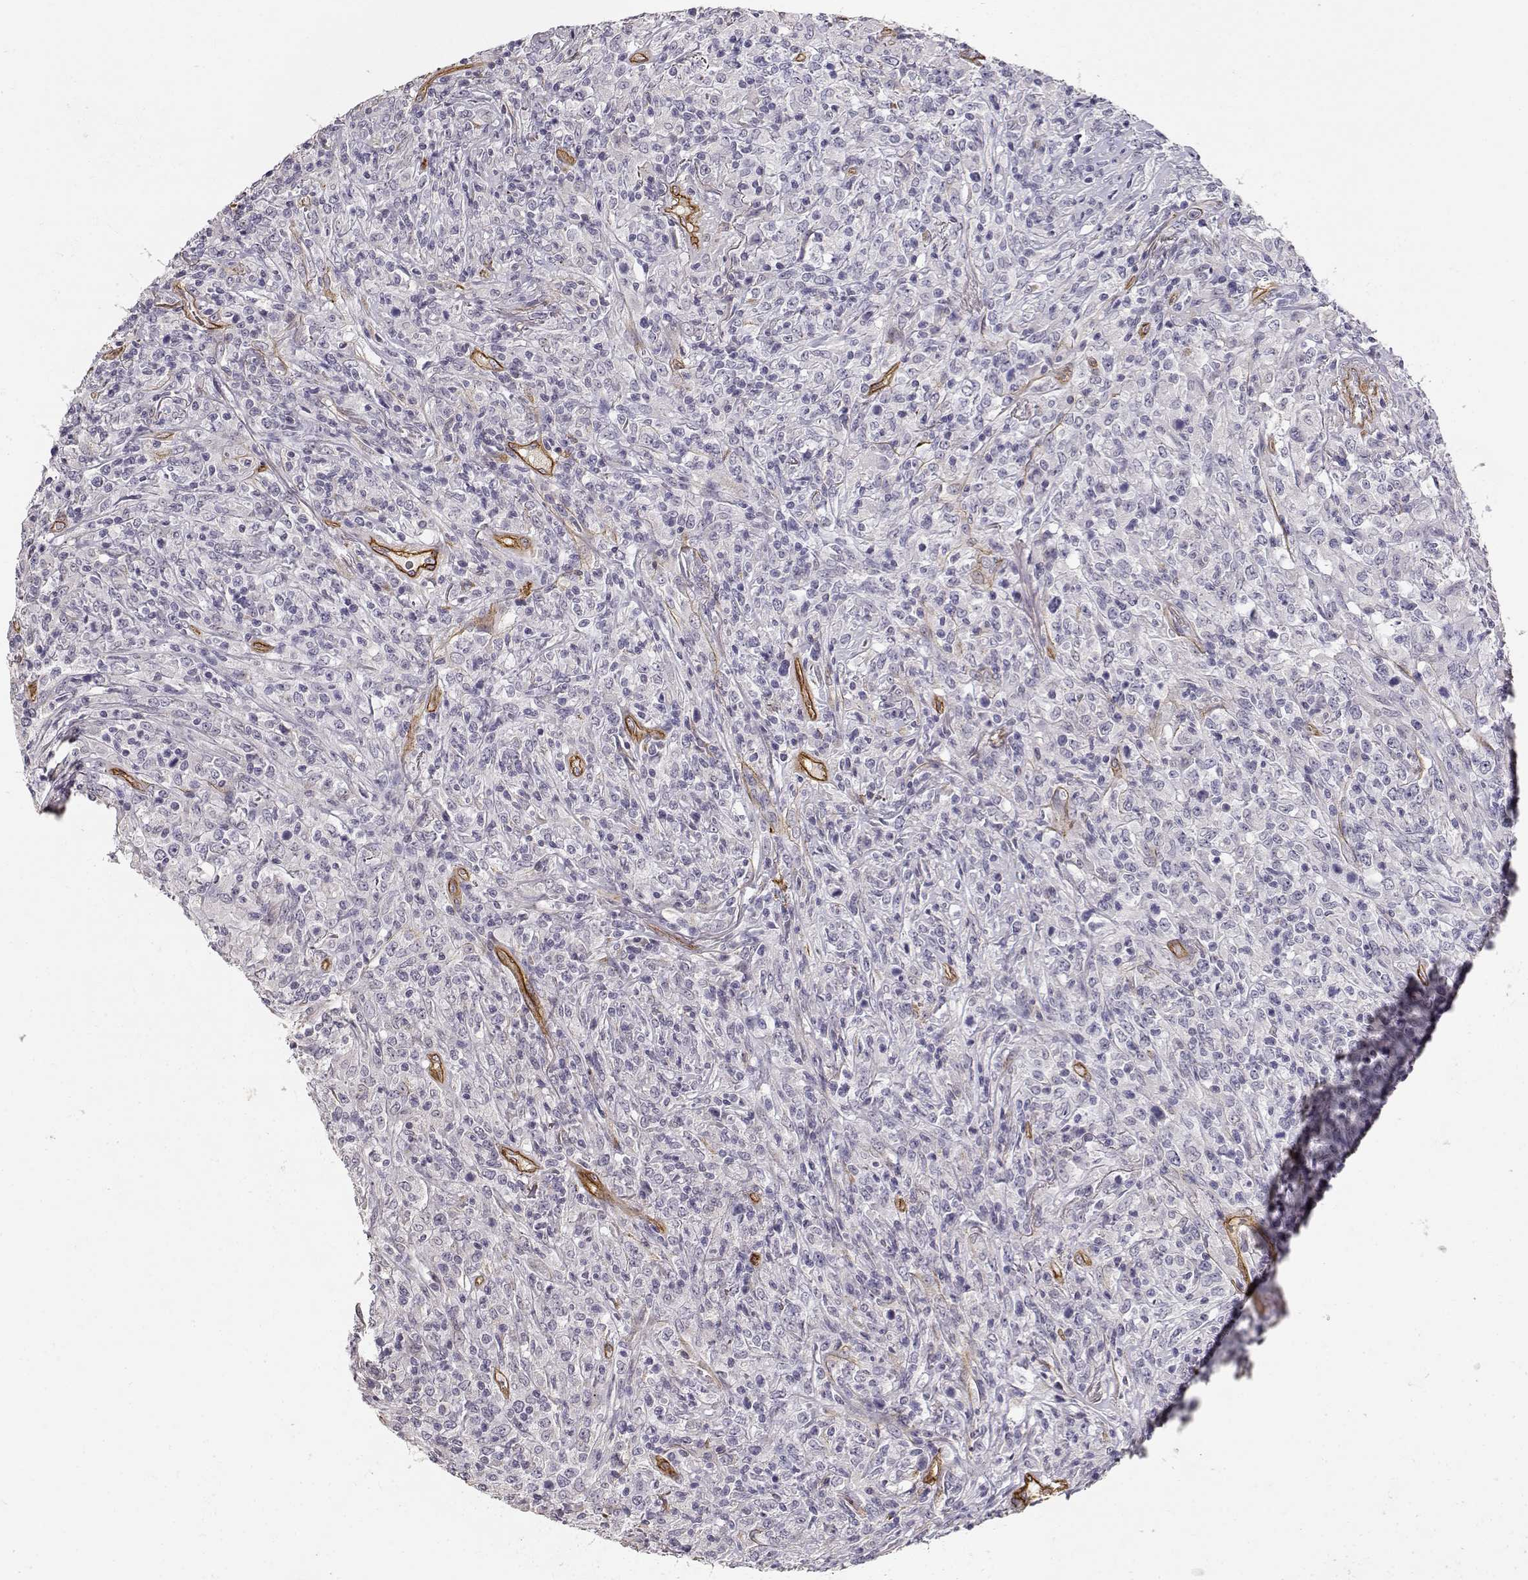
{"staining": {"intensity": "negative", "quantity": "none", "location": "none"}, "tissue": "lymphoma", "cell_type": "Tumor cells", "image_type": "cancer", "snomed": [{"axis": "morphology", "description": "Malignant lymphoma, non-Hodgkin's type, High grade"}, {"axis": "topography", "description": "Lung"}], "caption": "Protein analysis of lymphoma reveals no significant expression in tumor cells.", "gene": "LAMC1", "patient": {"sex": "male", "age": 79}}